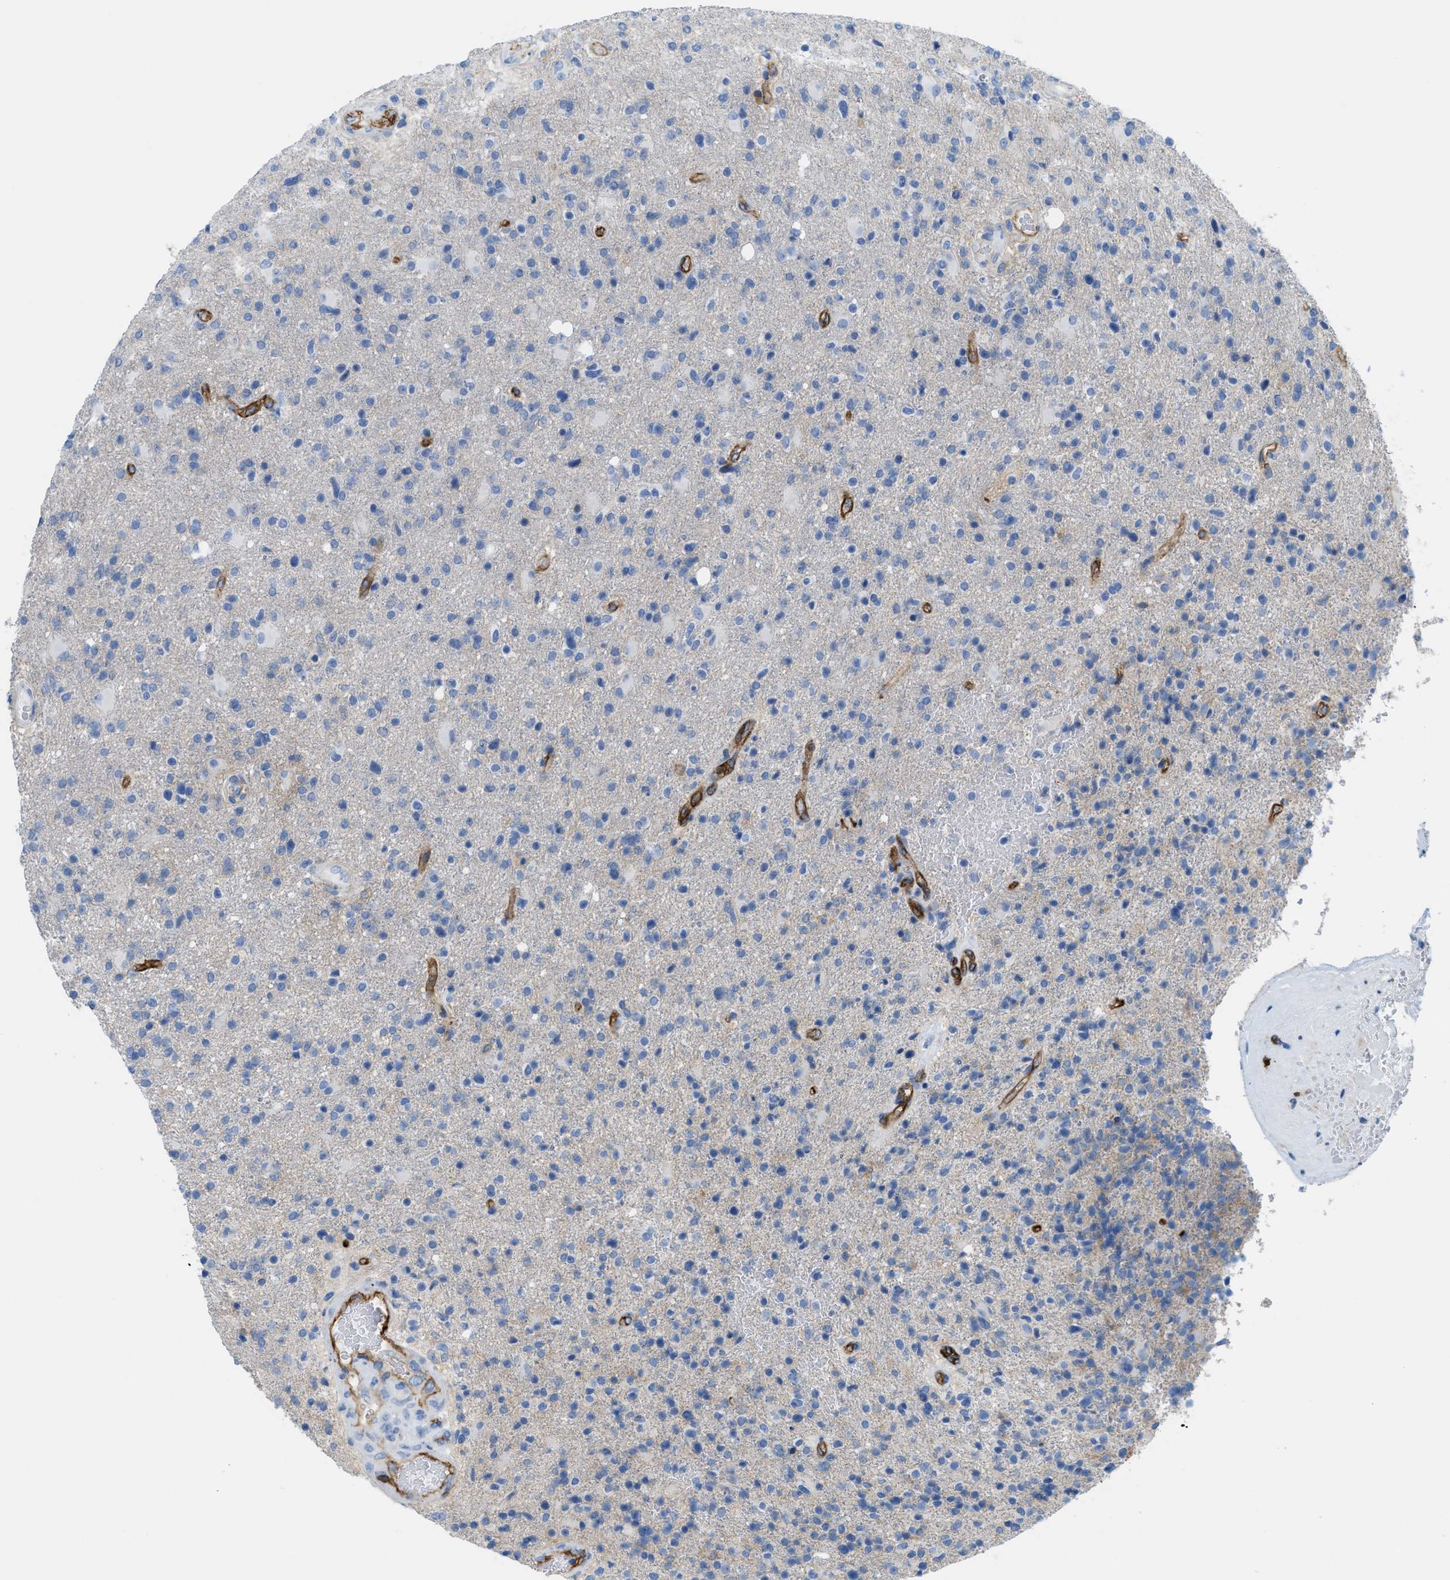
{"staining": {"intensity": "negative", "quantity": "none", "location": "none"}, "tissue": "glioma", "cell_type": "Tumor cells", "image_type": "cancer", "snomed": [{"axis": "morphology", "description": "Glioma, malignant, High grade"}, {"axis": "topography", "description": "Brain"}], "caption": "Immunohistochemistry (IHC) micrograph of neoplastic tissue: high-grade glioma (malignant) stained with DAB (3,3'-diaminobenzidine) reveals no significant protein positivity in tumor cells.", "gene": "SLC3A2", "patient": {"sex": "male", "age": 72}}